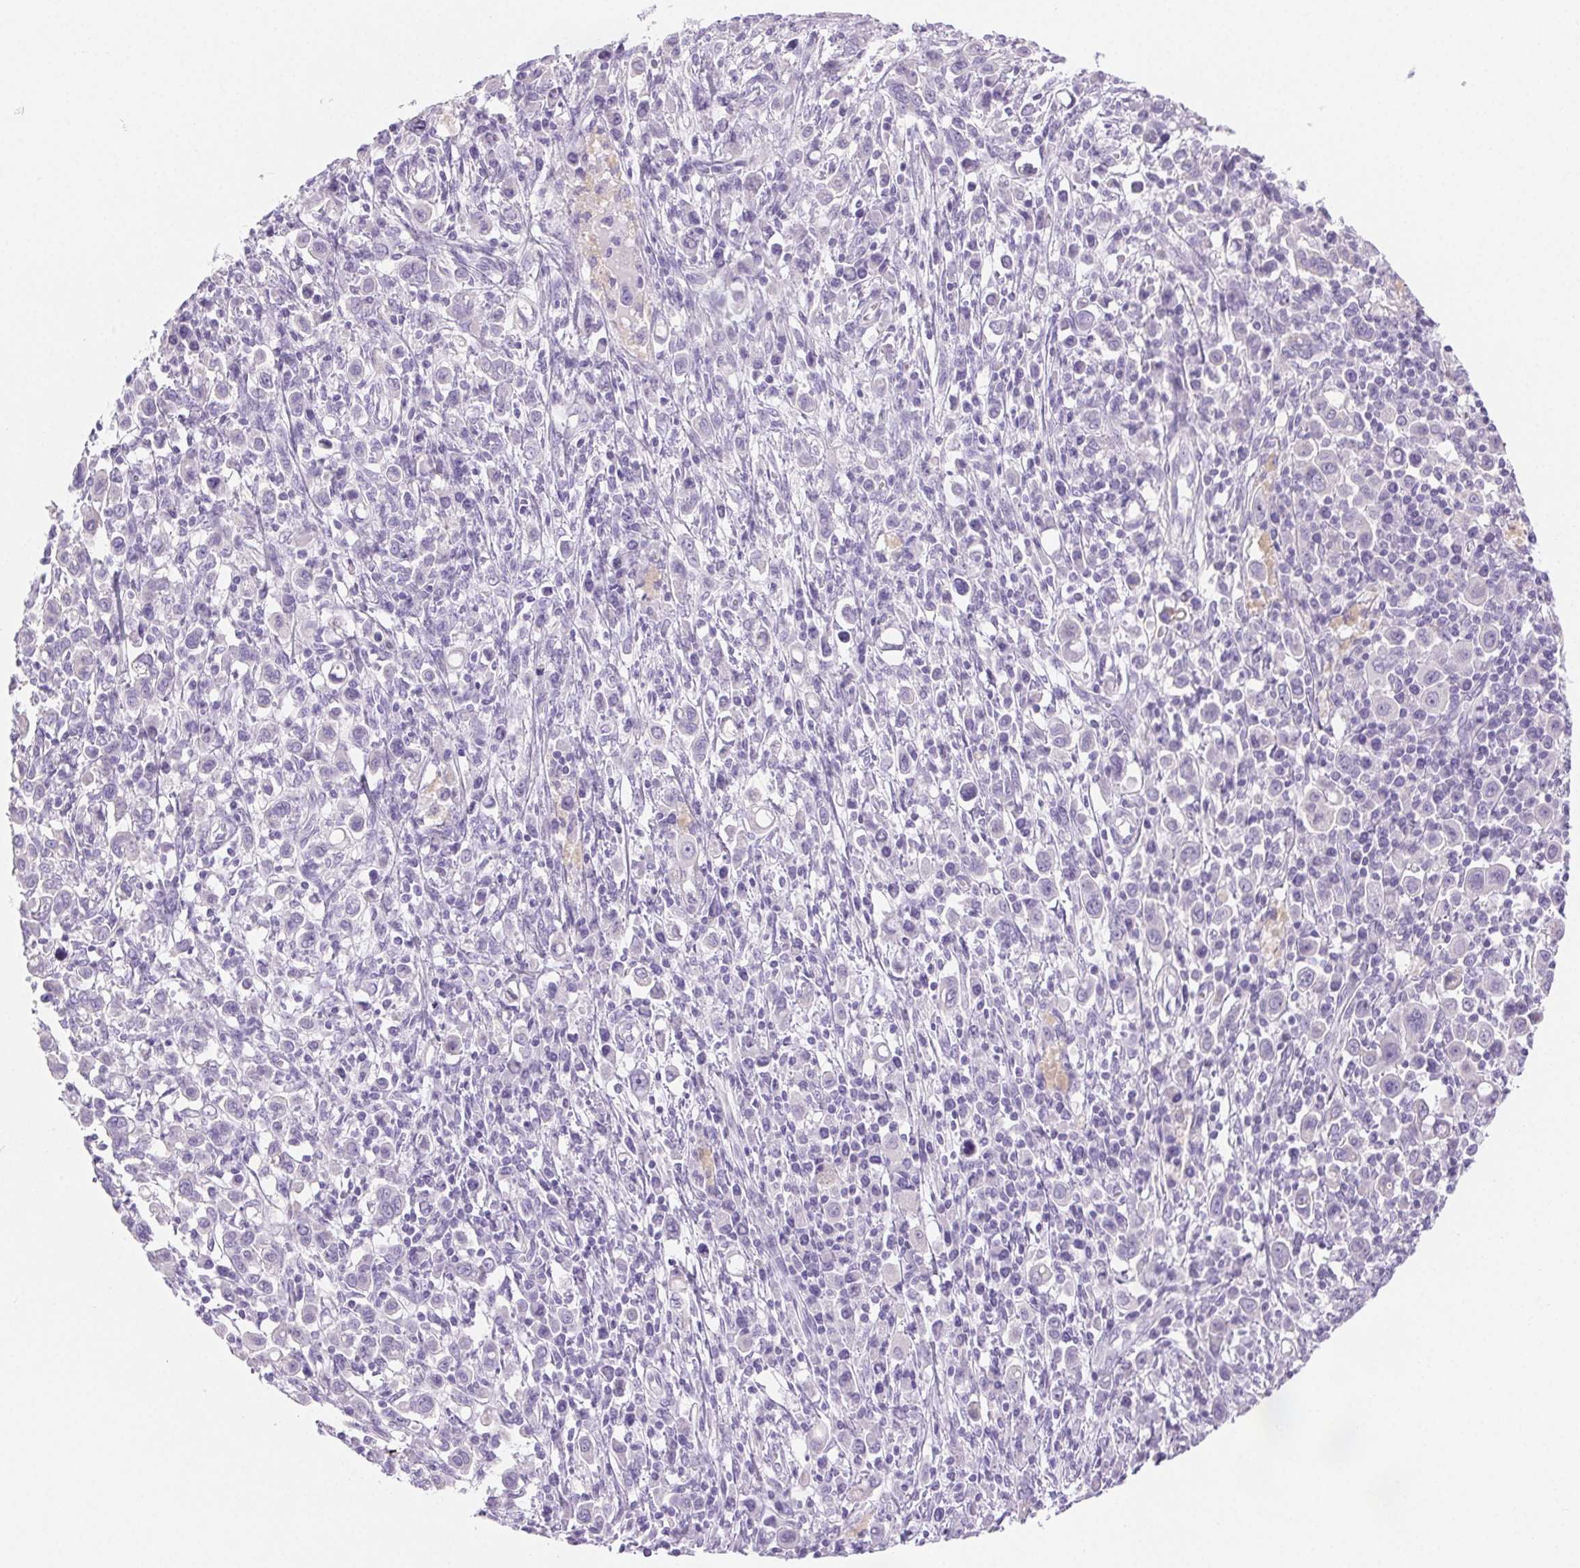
{"staining": {"intensity": "negative", "quantity": "none", "location": "none"}, "tissue": "stomach cancer", "cell_type": "Tumor cells", "image_type": "cancer", "snomed": [{"axis": "morphology", "description": "Adenocarcinoma, NOS"}, {"axis": "topography", "description": "Stomach, upper"}], "caption": "Tumor cells show no significant positivity in stomach cancer.", "gene": "CLDN16", "patient": {"sex": "male", "age": 75}}